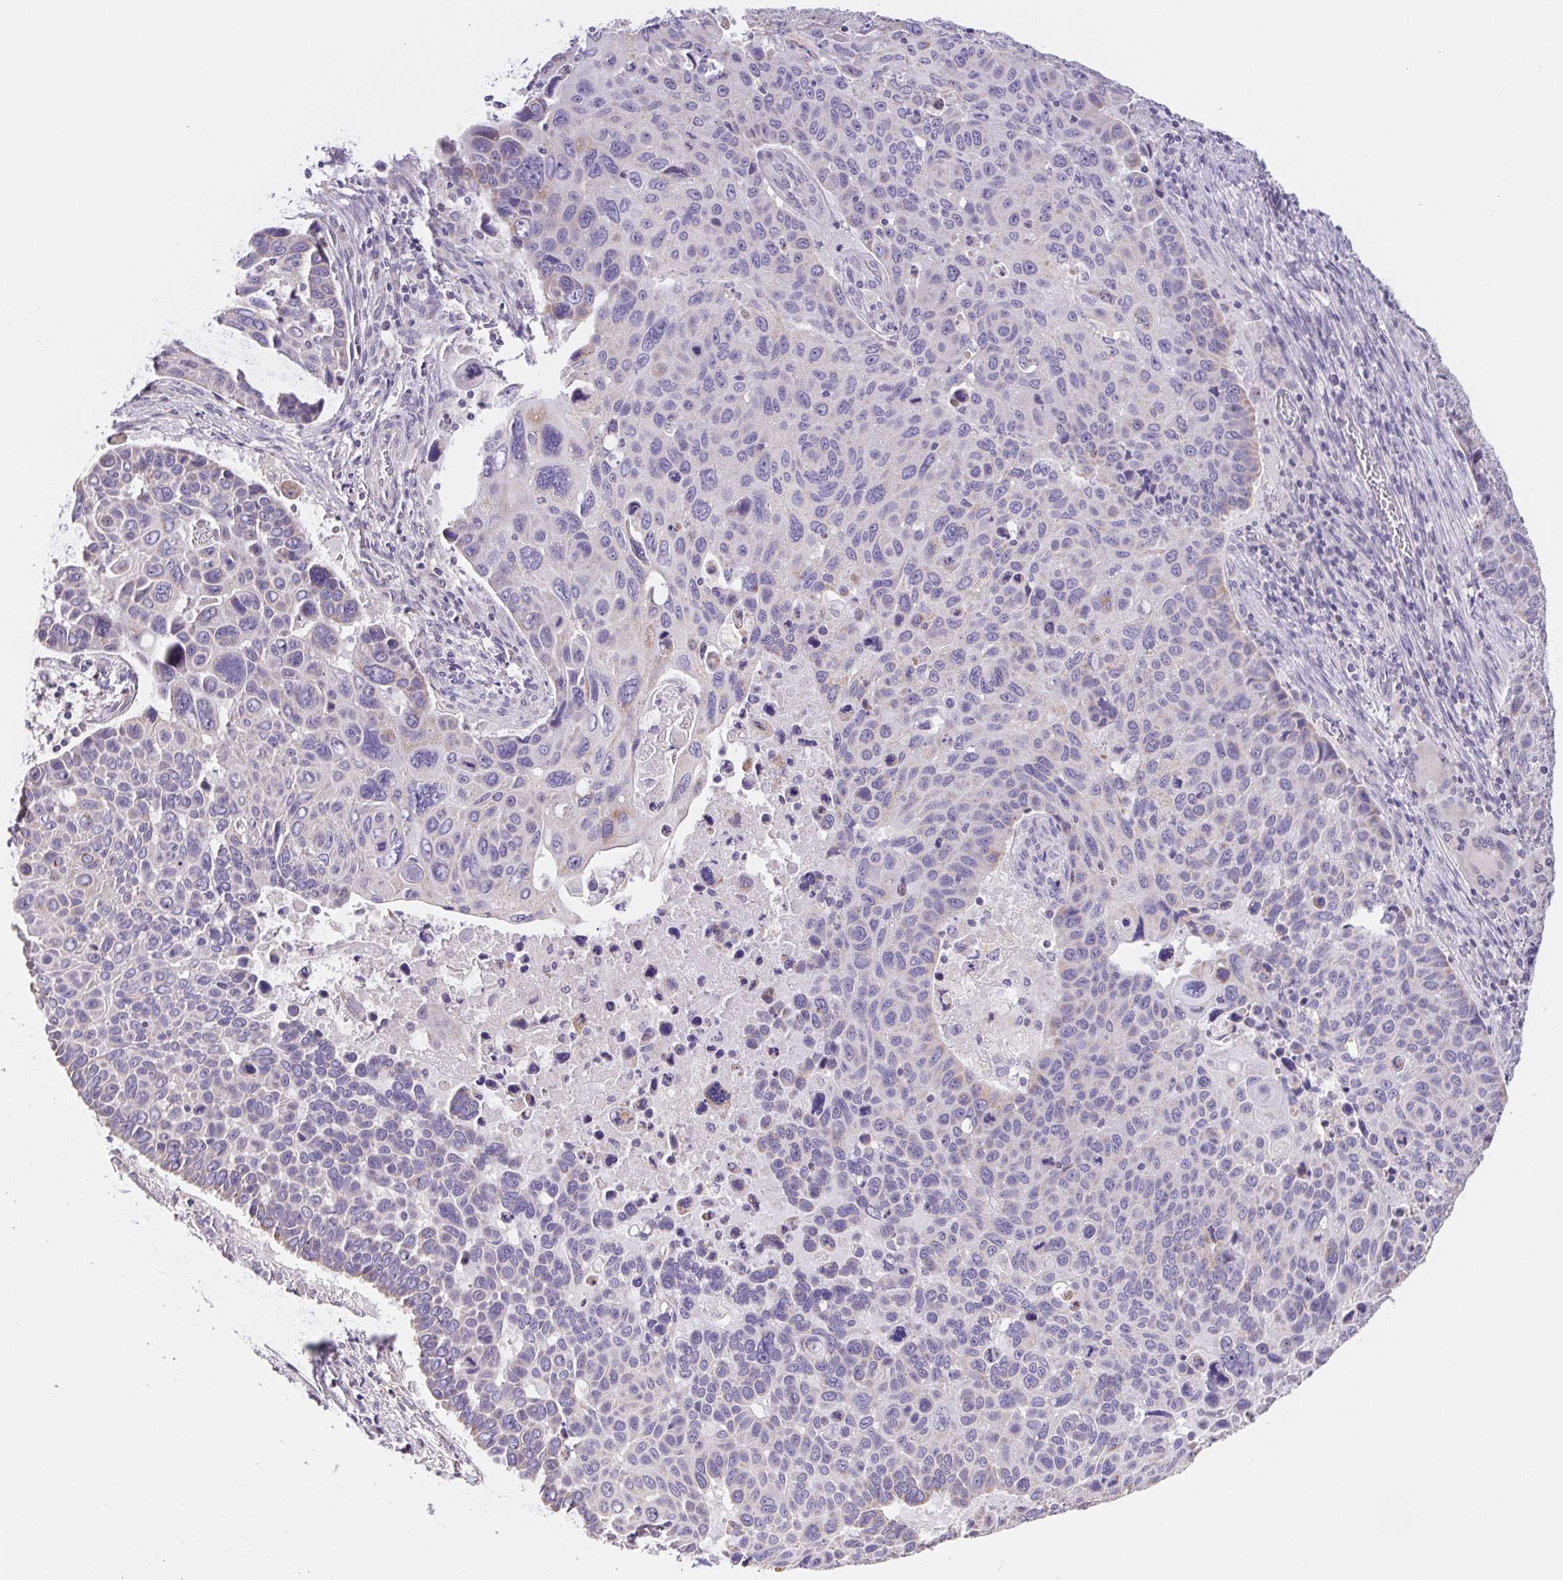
{"staining": {"intensity": "weak", "quantity": "25%-75%", "location": "cytoplasmic/membranous"}, "tissue": "lung cancer", "cell_type": "Tumor cells", "image_type": "cancer", "snomed": [{"axis": "morphology", "description": "Squamous cell carcinoma, NOS"}, {"axis": "topography", "description": "Lung"}], "caption": "This is a micrograph of immunohistochemistry (IHC) staining of lung cancer (squamous cell carcinoma), which shows weak expression in the cytoplasmic/membranous of tumor cells.", "gene": "FKBP6", "patient": {"sex": "male", "age": 68}}